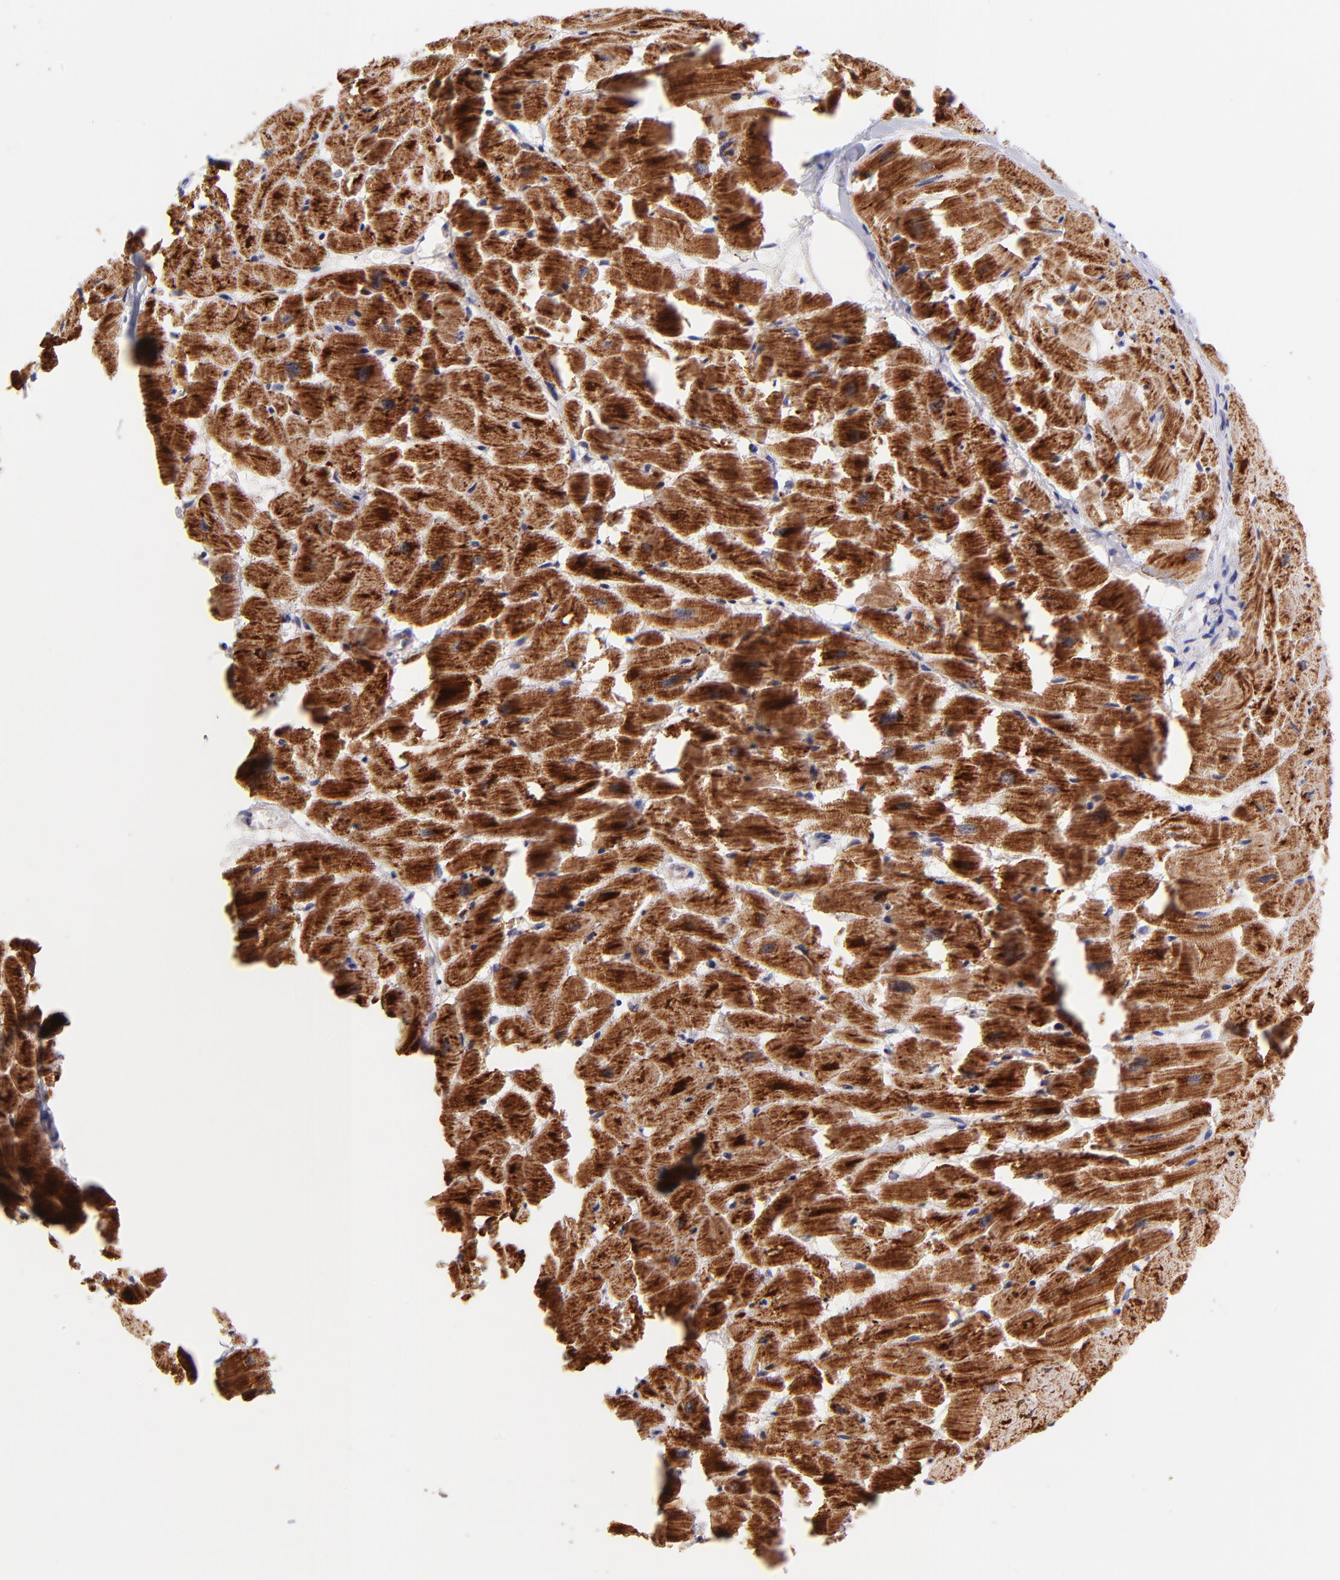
{"staining": {"intensity": "strong", "quantity": ">75%", "location": "cytoplasmic/membranous"}, "tissue": "heart muscle", "cell_type": "Cardiomyocytes", "image_type": "normal", "snomed": [{"axis": "morphology", "description": "Normal tissue, NOS"}, {"axis": "topography", "description": "Heart"}], "caption": "This is a histology image of IHC staining of benign heart muscle, which shows strong staining in the cytoplasmic/membranous of cardiomyocytes.", "gene": "NDUFB7", "patient": {"sex": "female", "age": 19}}